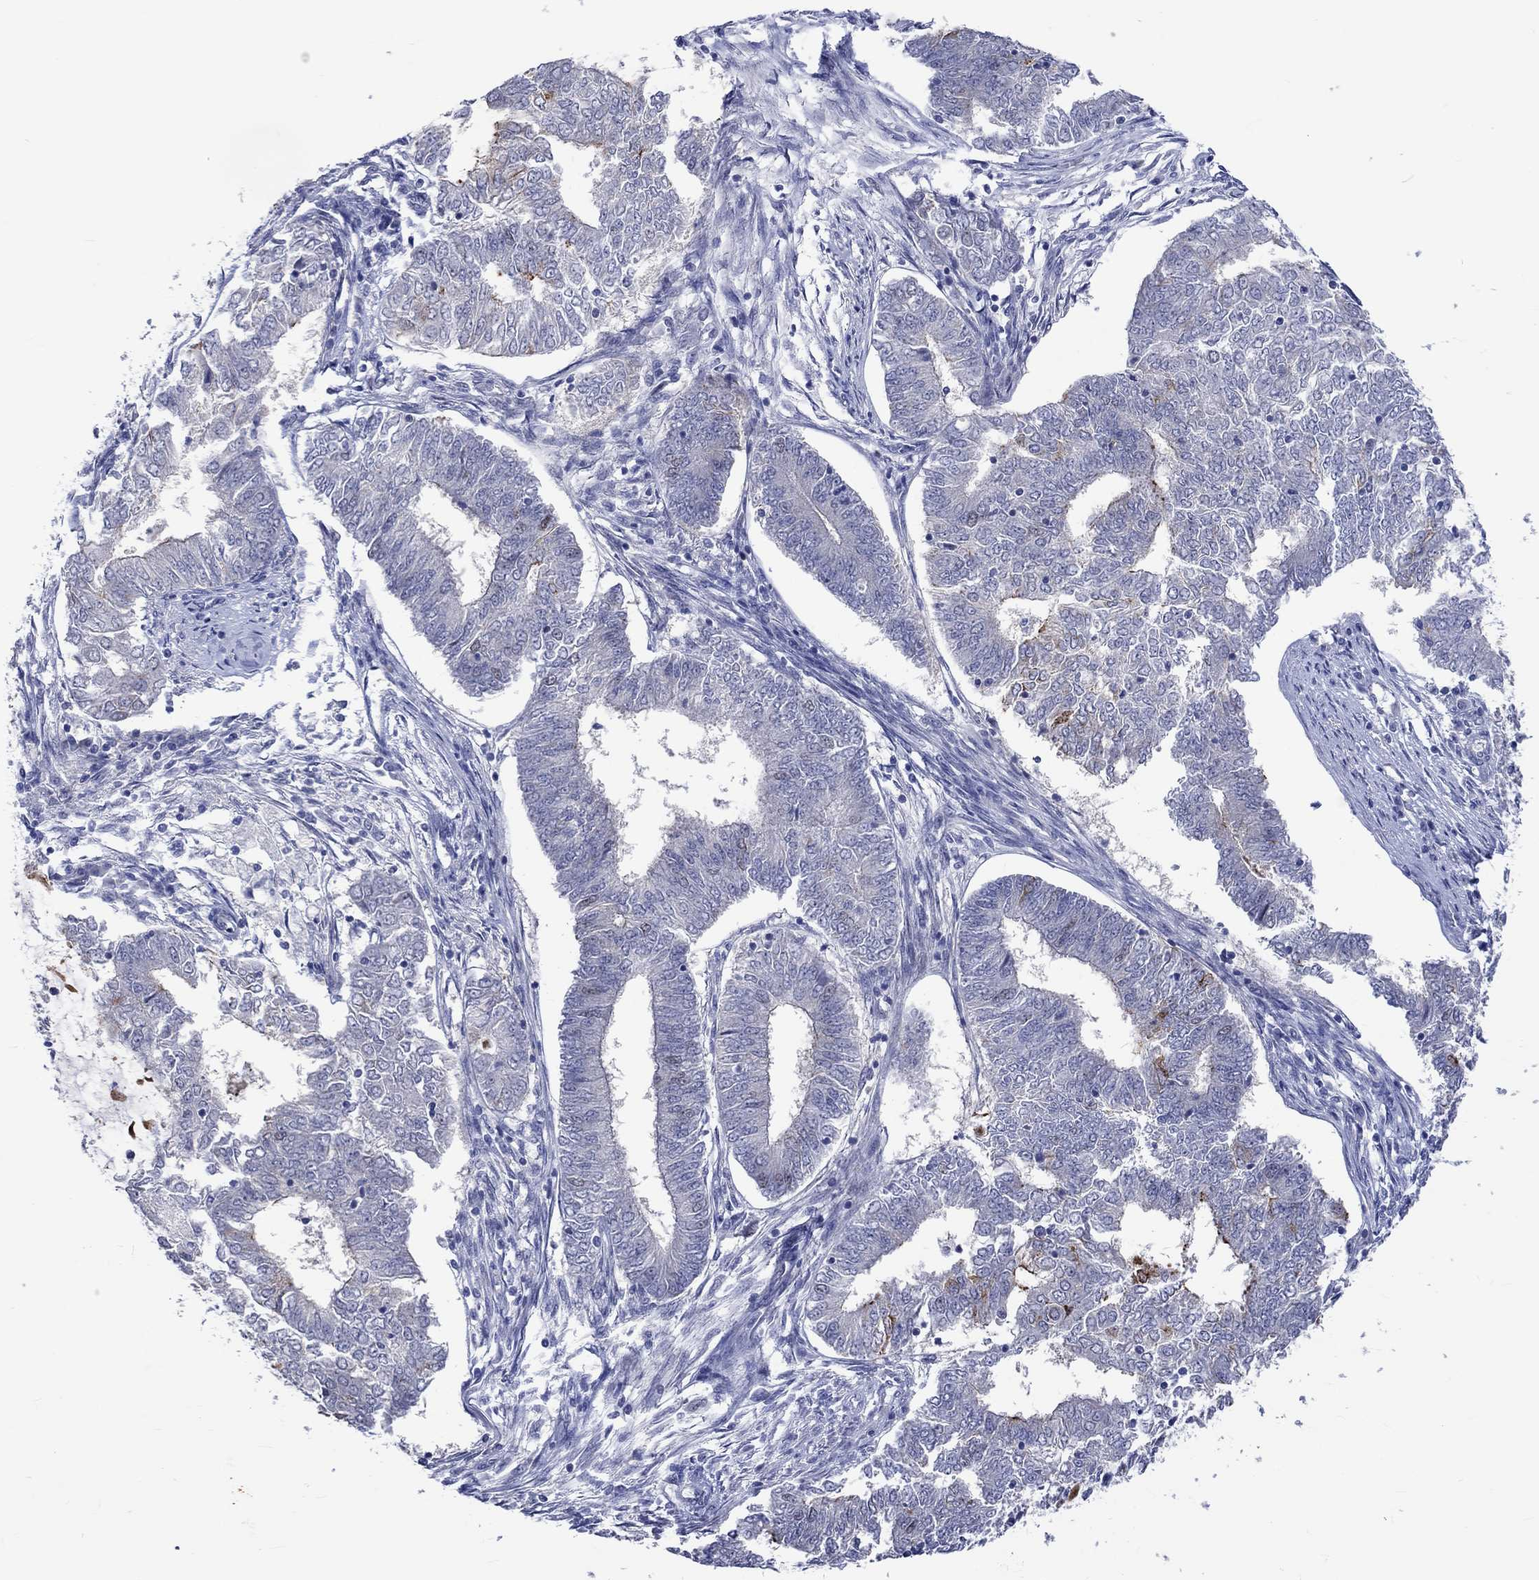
{"staining": {"intensity": "strong", "quantity": "<25%", "location": "cytoplasmic/membranous"}, "tissue": "endometrial cancer", "cell_type": "Tumor cells", "image_type": "cancer", "snomed": [{"axis": "morphology", "description": "Adenocarcinoma, NOS"}, {"axis": "topography", "description": "Endometrium"}], "caption": "A histopathology image showing strong cytoplasmic/membranous staining in approximately <25% of tumor cells in endometrial cancer, as visualized by brown immunohistochemical staining.", "gene": "E2F8", "patient": {"sex": "female", "age": 62}}